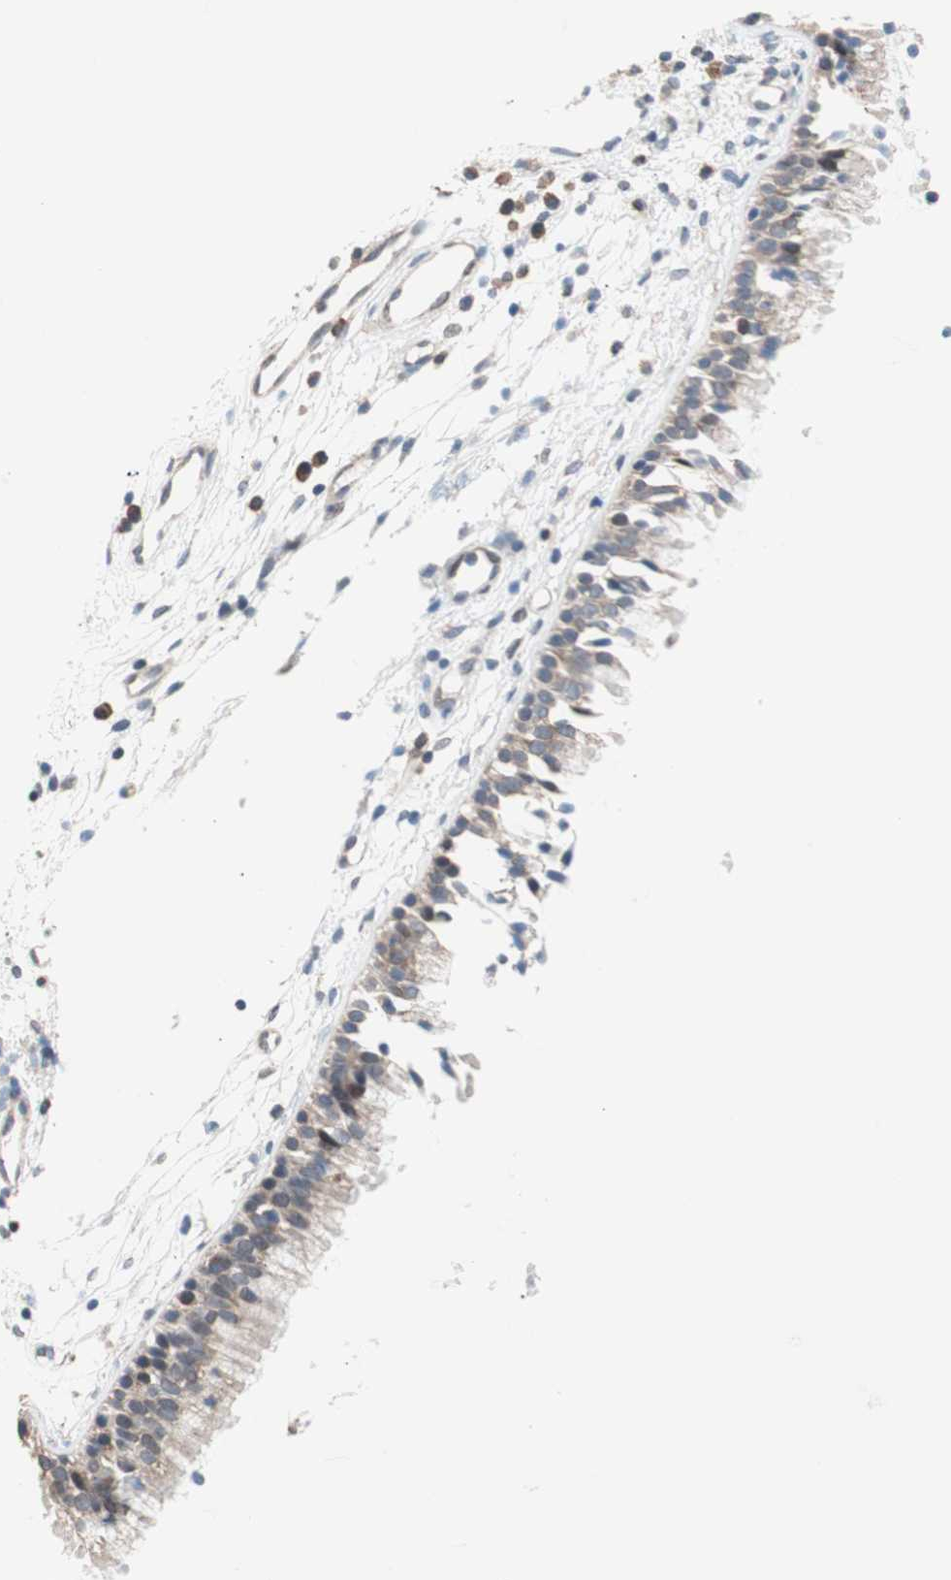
{"staining": {"intensity": "weak", "quantity": "25%-75%", "location": "nuclear"}, "tissue": "nasopharynx", "cell_type": "Respiratory epithelial cells", "image_type": "normal", "snomed": [{"axis": "morphology", "description": "Normal tissue, NOS"}, {"axis": "topography", "description": "Nasopharynx"}], "caption": "IHC (DAB) staining of unremarkable nasopharynx reveals weak nuclear protein staining in approximately 25%-75% of respiratory epithelial cells.", "gene": "POLH", "patient": {"sex": "male", "age": 21}}